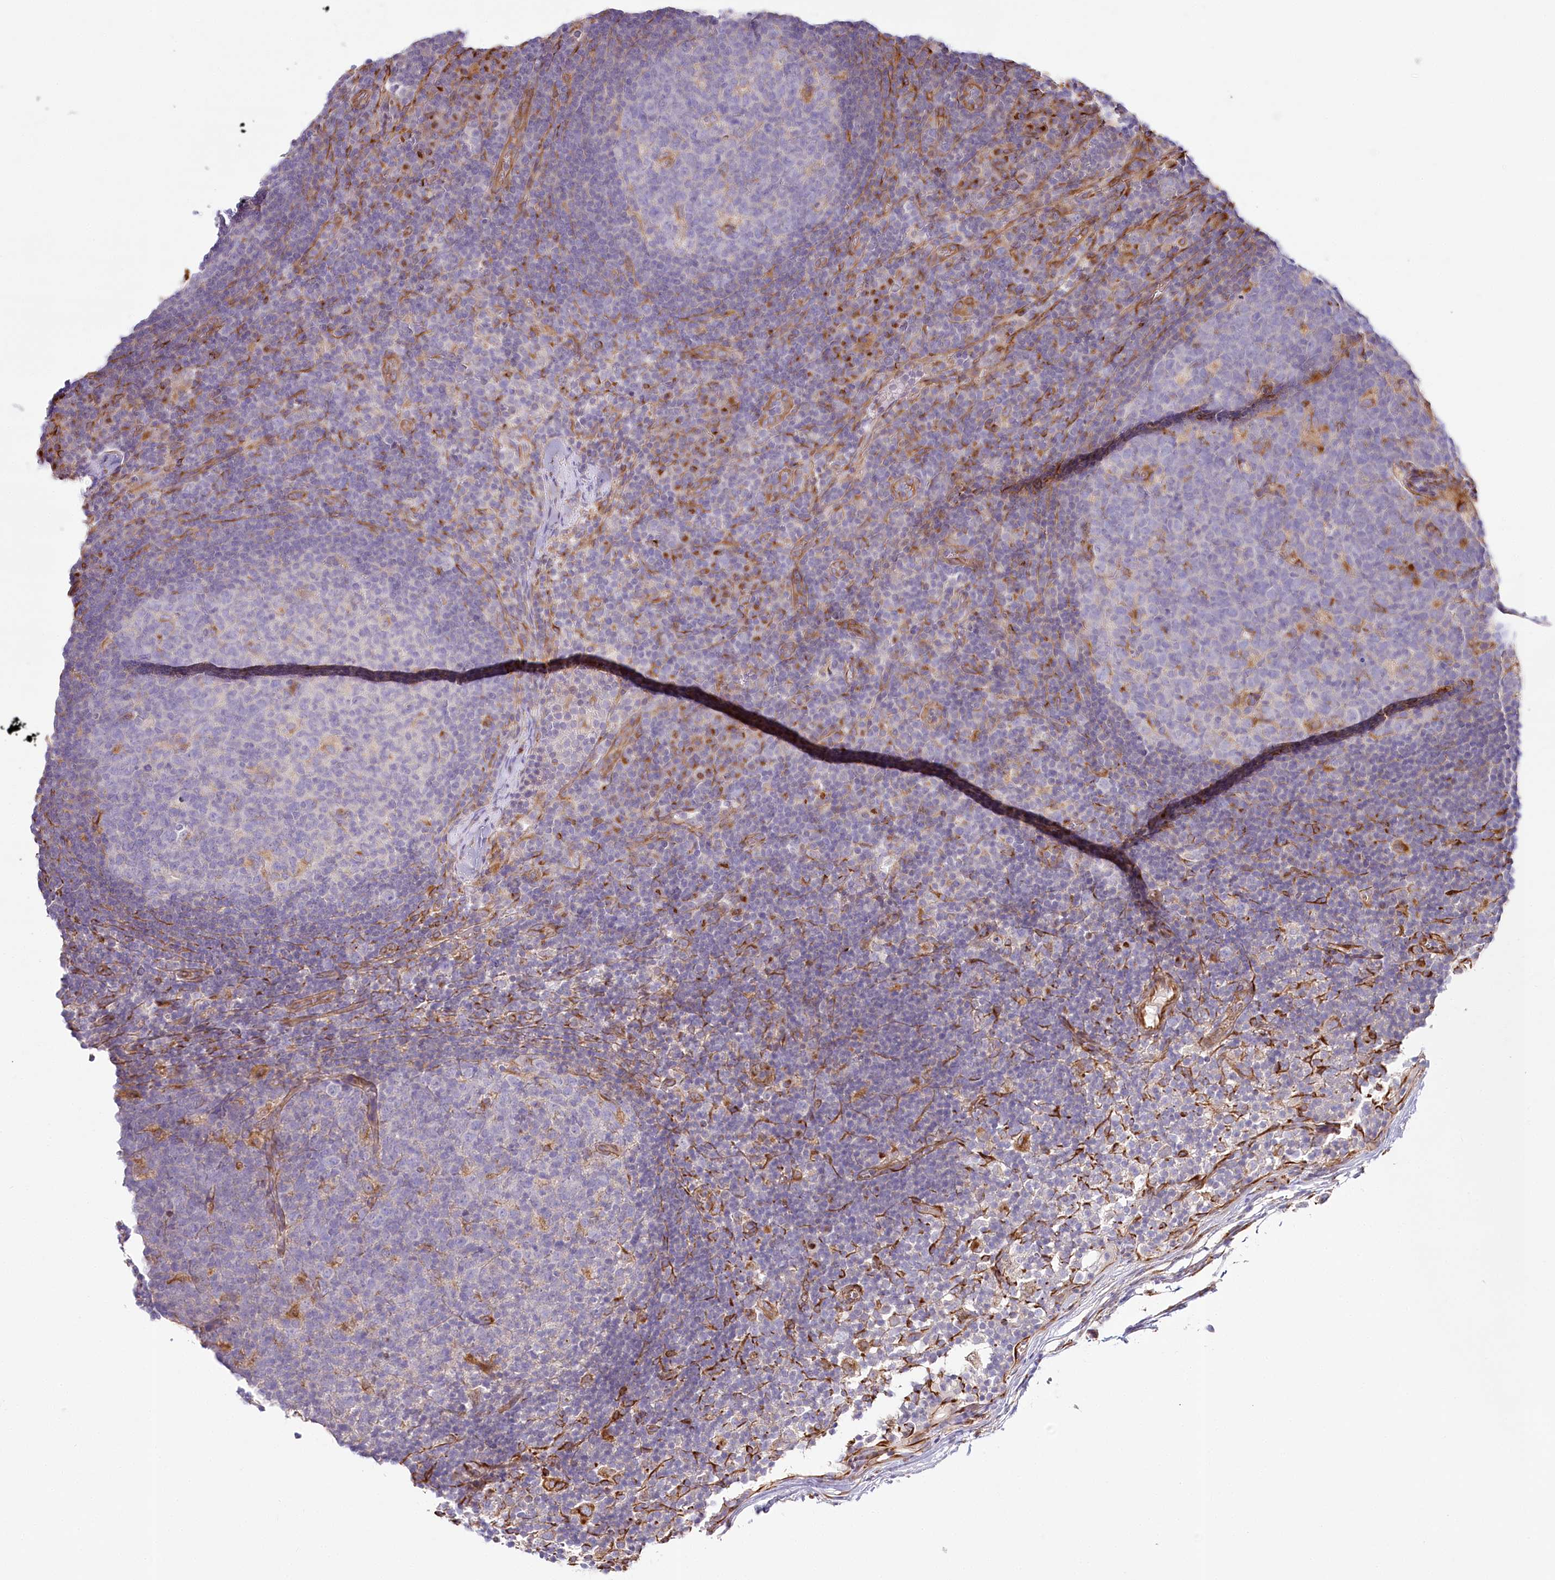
{"staining": {"intensity": "negative", "quantity": "none", "location": "none"}, "tissue": "lymph node", "cell_type": "Germinal center cells", "image_type": "normal", "snomed": [{"axis": "morphology", "description": "Normal tissue, NOS"}, {"axis": "morphology", "description": "Inflammation, NOS"}, {"axis": "topography", "description": "Lymph node"}], "caption": "IHC image of normal lymph node: lymph node stained with DAB exhibits no significant protein positivity in germinal center cells.", "gene": "ABRAXAS2", "patient": {"sex": "male", "age": 55}}